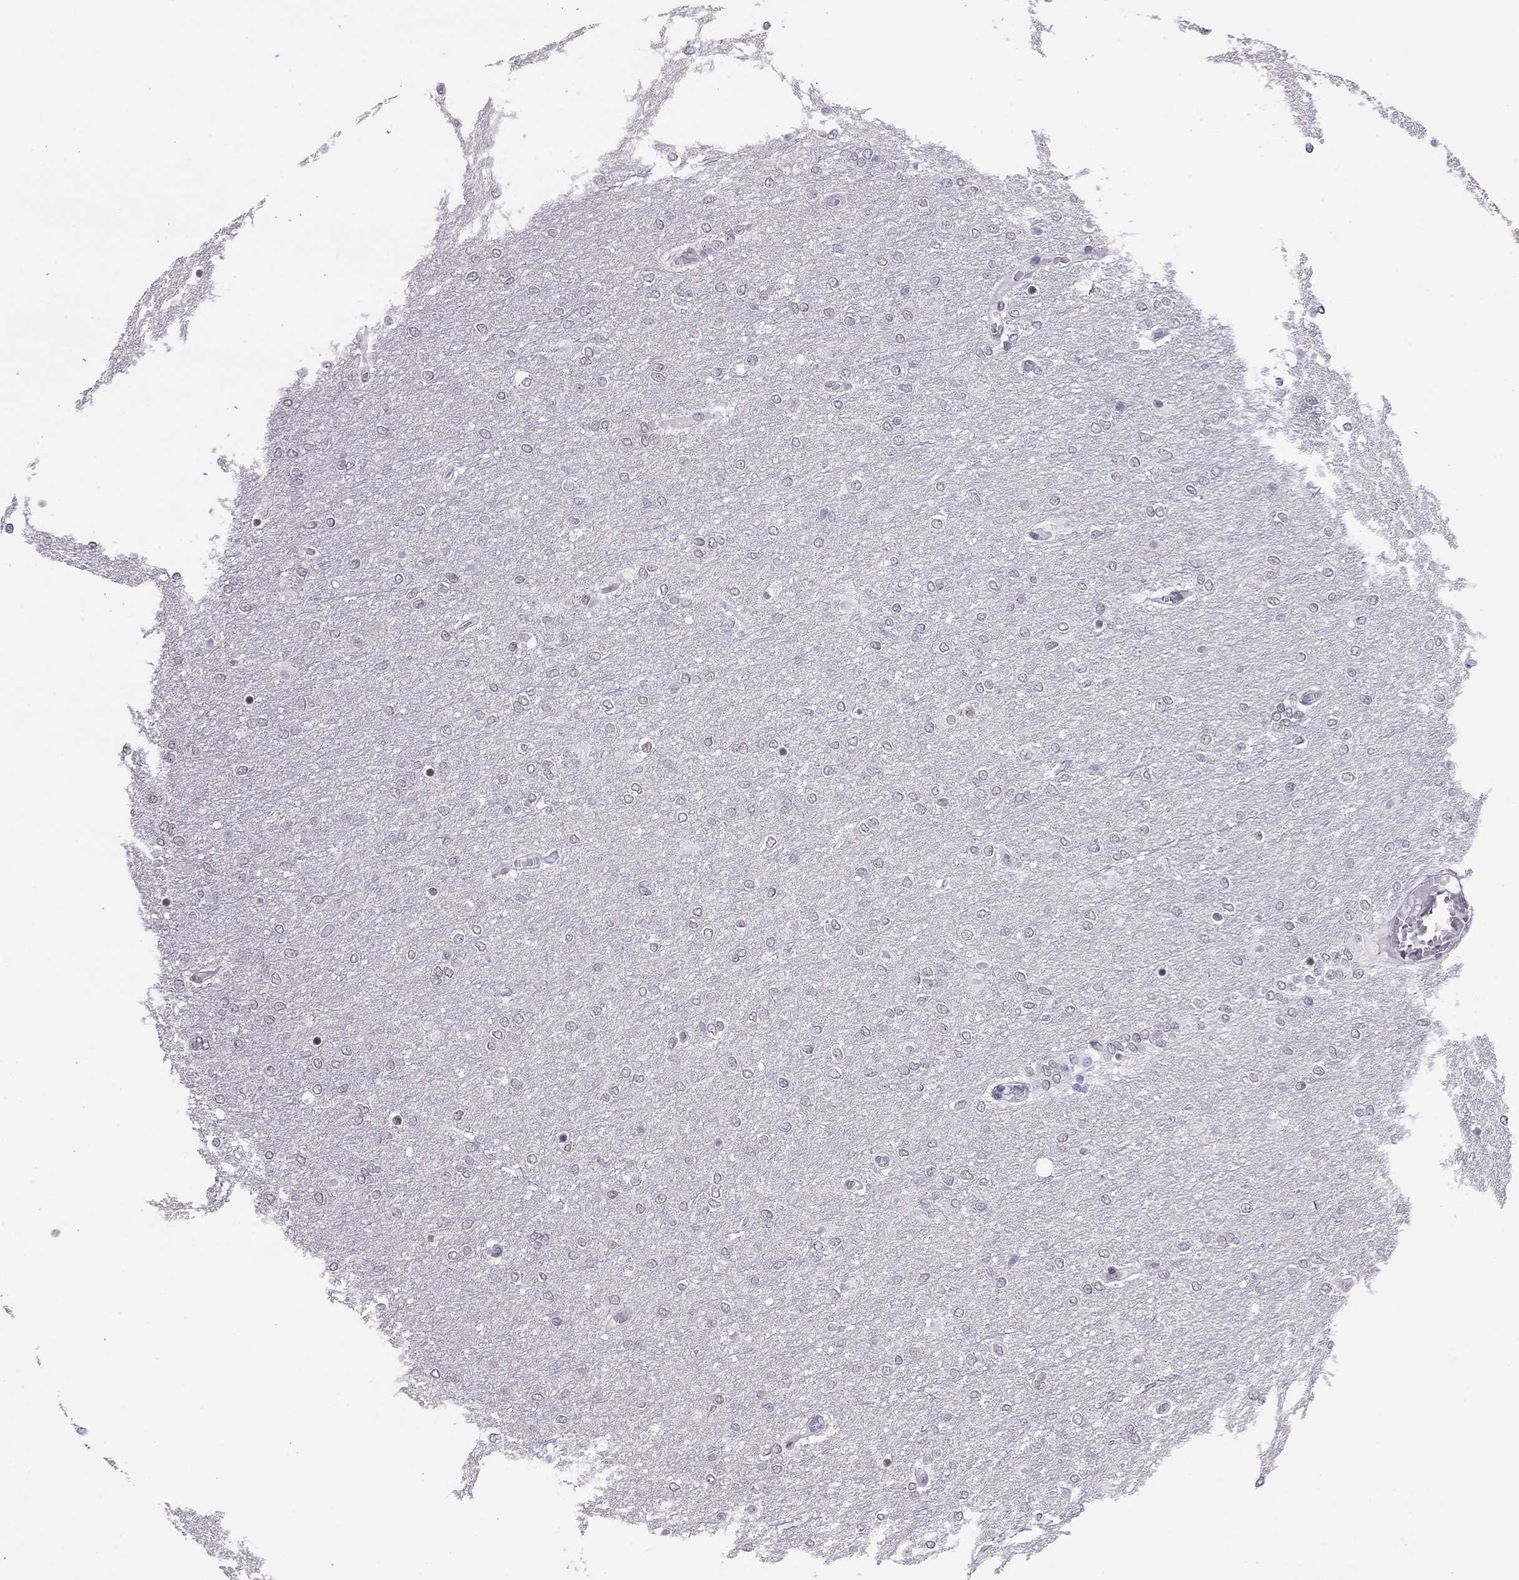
{"staining": {"intensity": "negative", "quantity": "none", "location": "none"}, "tissue": "glioma", "cell_type": "Tumor cells", "image_type": "cancer", "snomed": [{"axis": "morphology", "description": "Glioma, malignant, High grade"}, {"axis": "topography", "description": "Brain"}], "caption": "Tumor cells show no significant protein expression in malignant glioma (high-grade).", "gene": "DOT1L", "patient": {"sex": "female", "age": 61}}